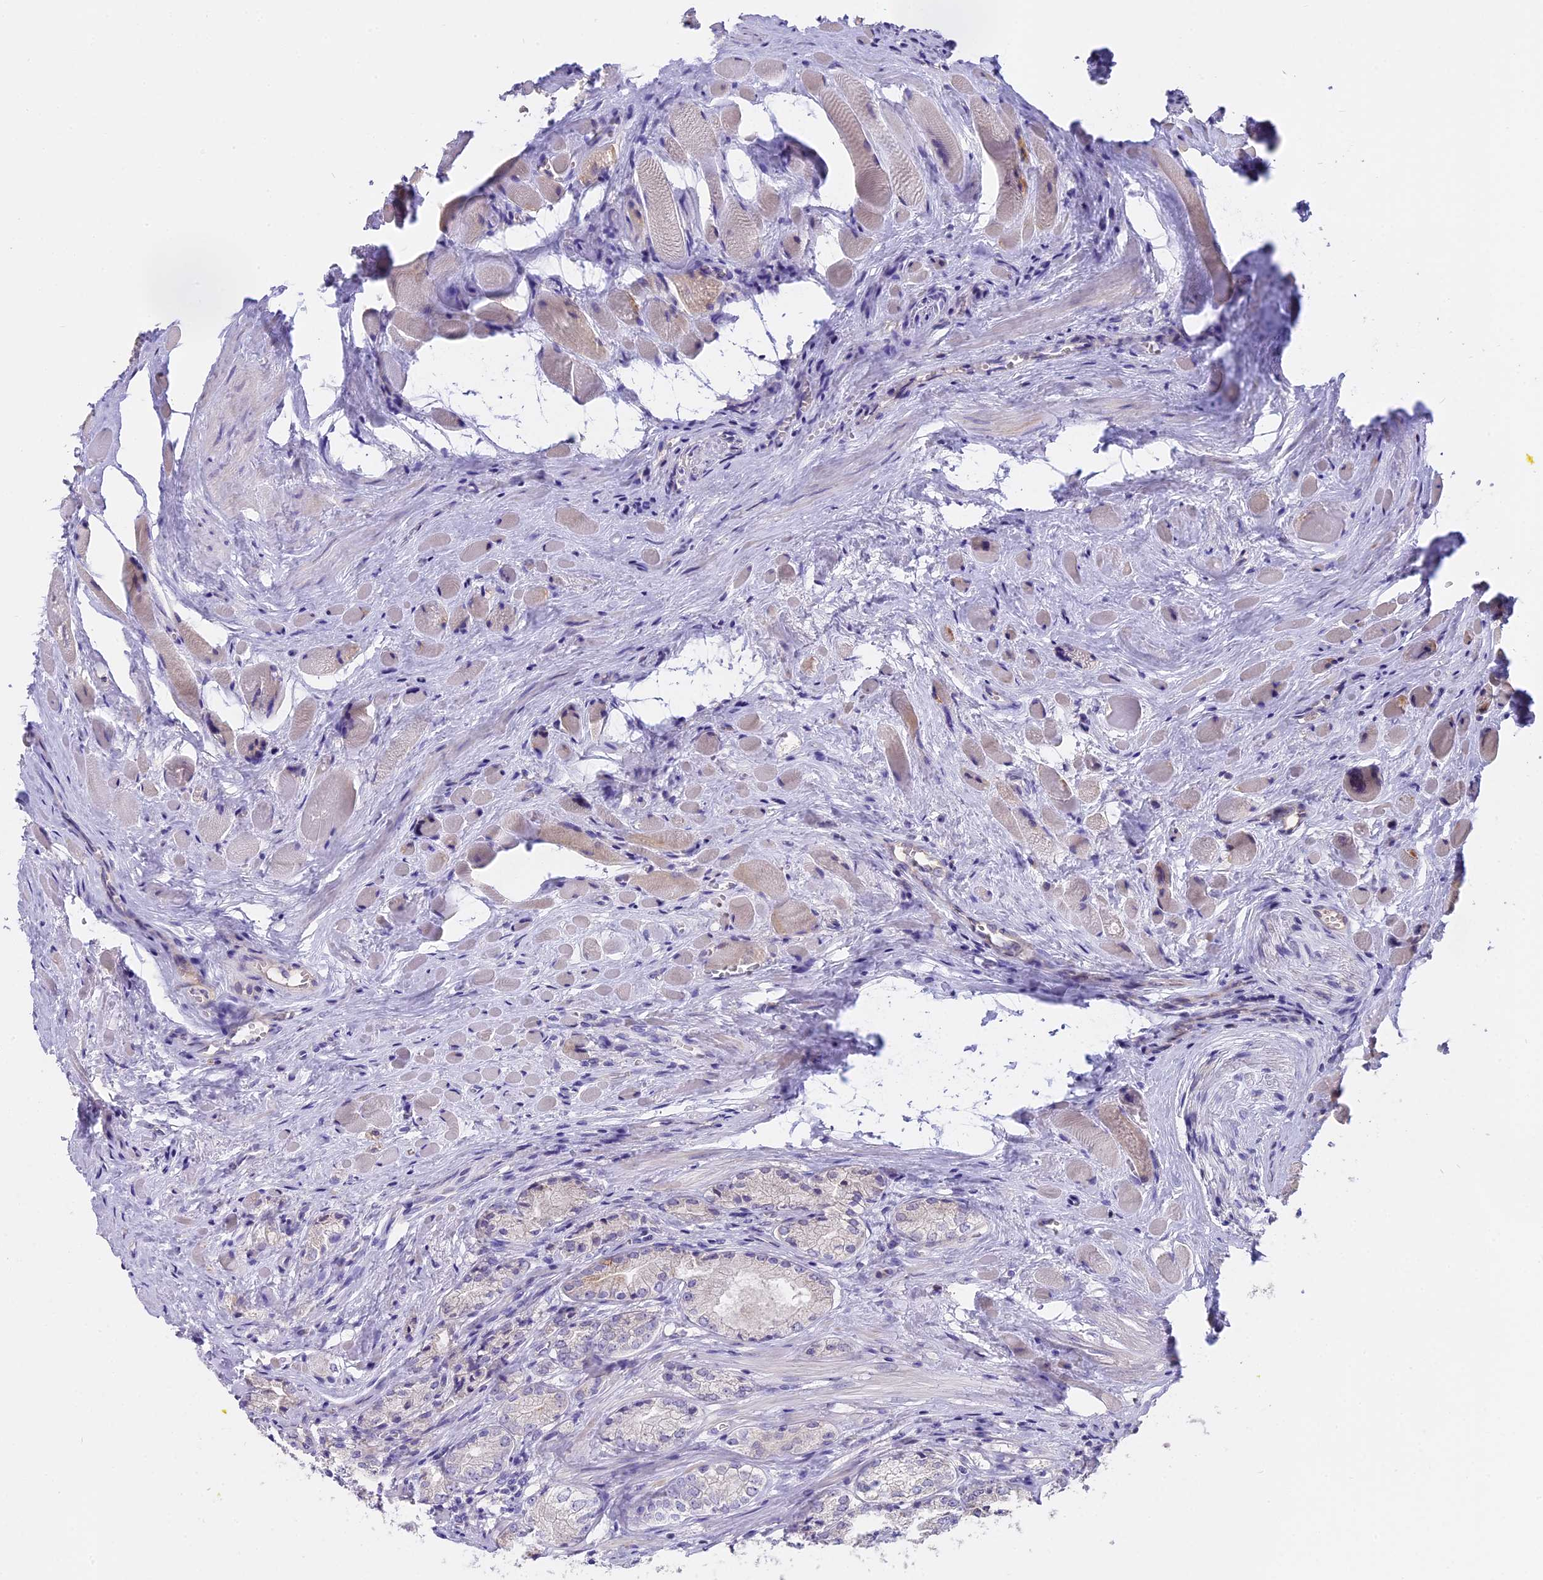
{"staining": {"intensity": "negative", "quantity": "none", "location": "none"}, "tissue": "prostate cancer", "cell_type": "Tumor cells", "image_type": "cancer", "snomed": [{"axis": "morphology", "description": "Adenocarcinoma, Low grade"}, {"axis": "topography", "description": "Prostate"}], "caption": "High power microscopy image of an immunohistochemistry (IHC) photomicrograph of prostate low-grade adenocarcinoma, revealing no significant staining in tumor cells.", "gene": "WFDC2", "patient": {"sex": "male", "age": 60}}